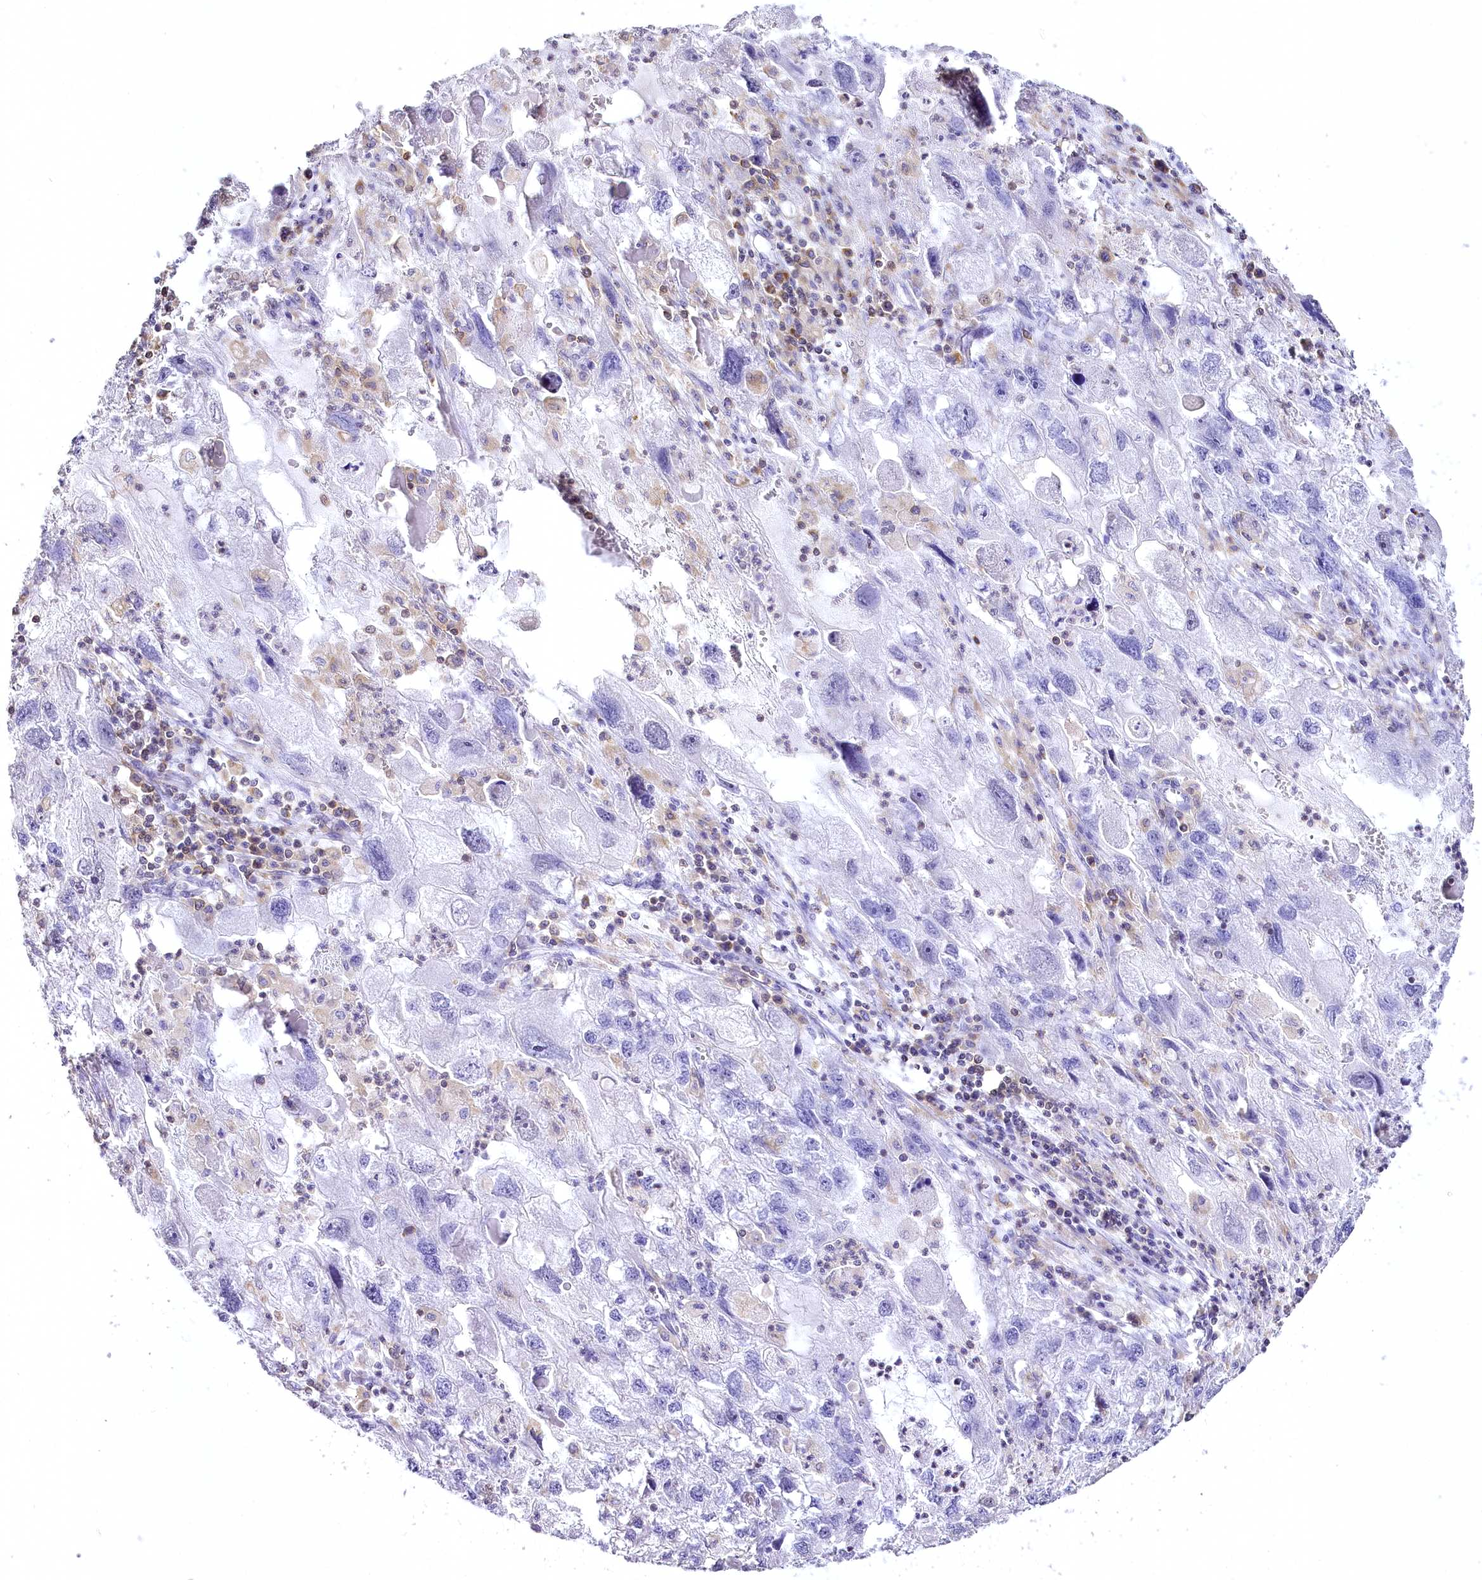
{"staining": {"intensity": "negative", "quantity": "none", "location": "none"}, "tissue": "endometrial cancer", "cell_type": "Tumor cells", "image_type": "cancer", "snomed": [{"axis": "morphology", "description": "Adenocarcinoma, NOS"}, {"axis": "topography", "description": "Endometrium"}], "caption": "Tumor cells are negative for brown protein staining in adenocarcinoma (endometrial).", "gene": "DOCK2", "patient": {"sex": "female", "age": 49}}